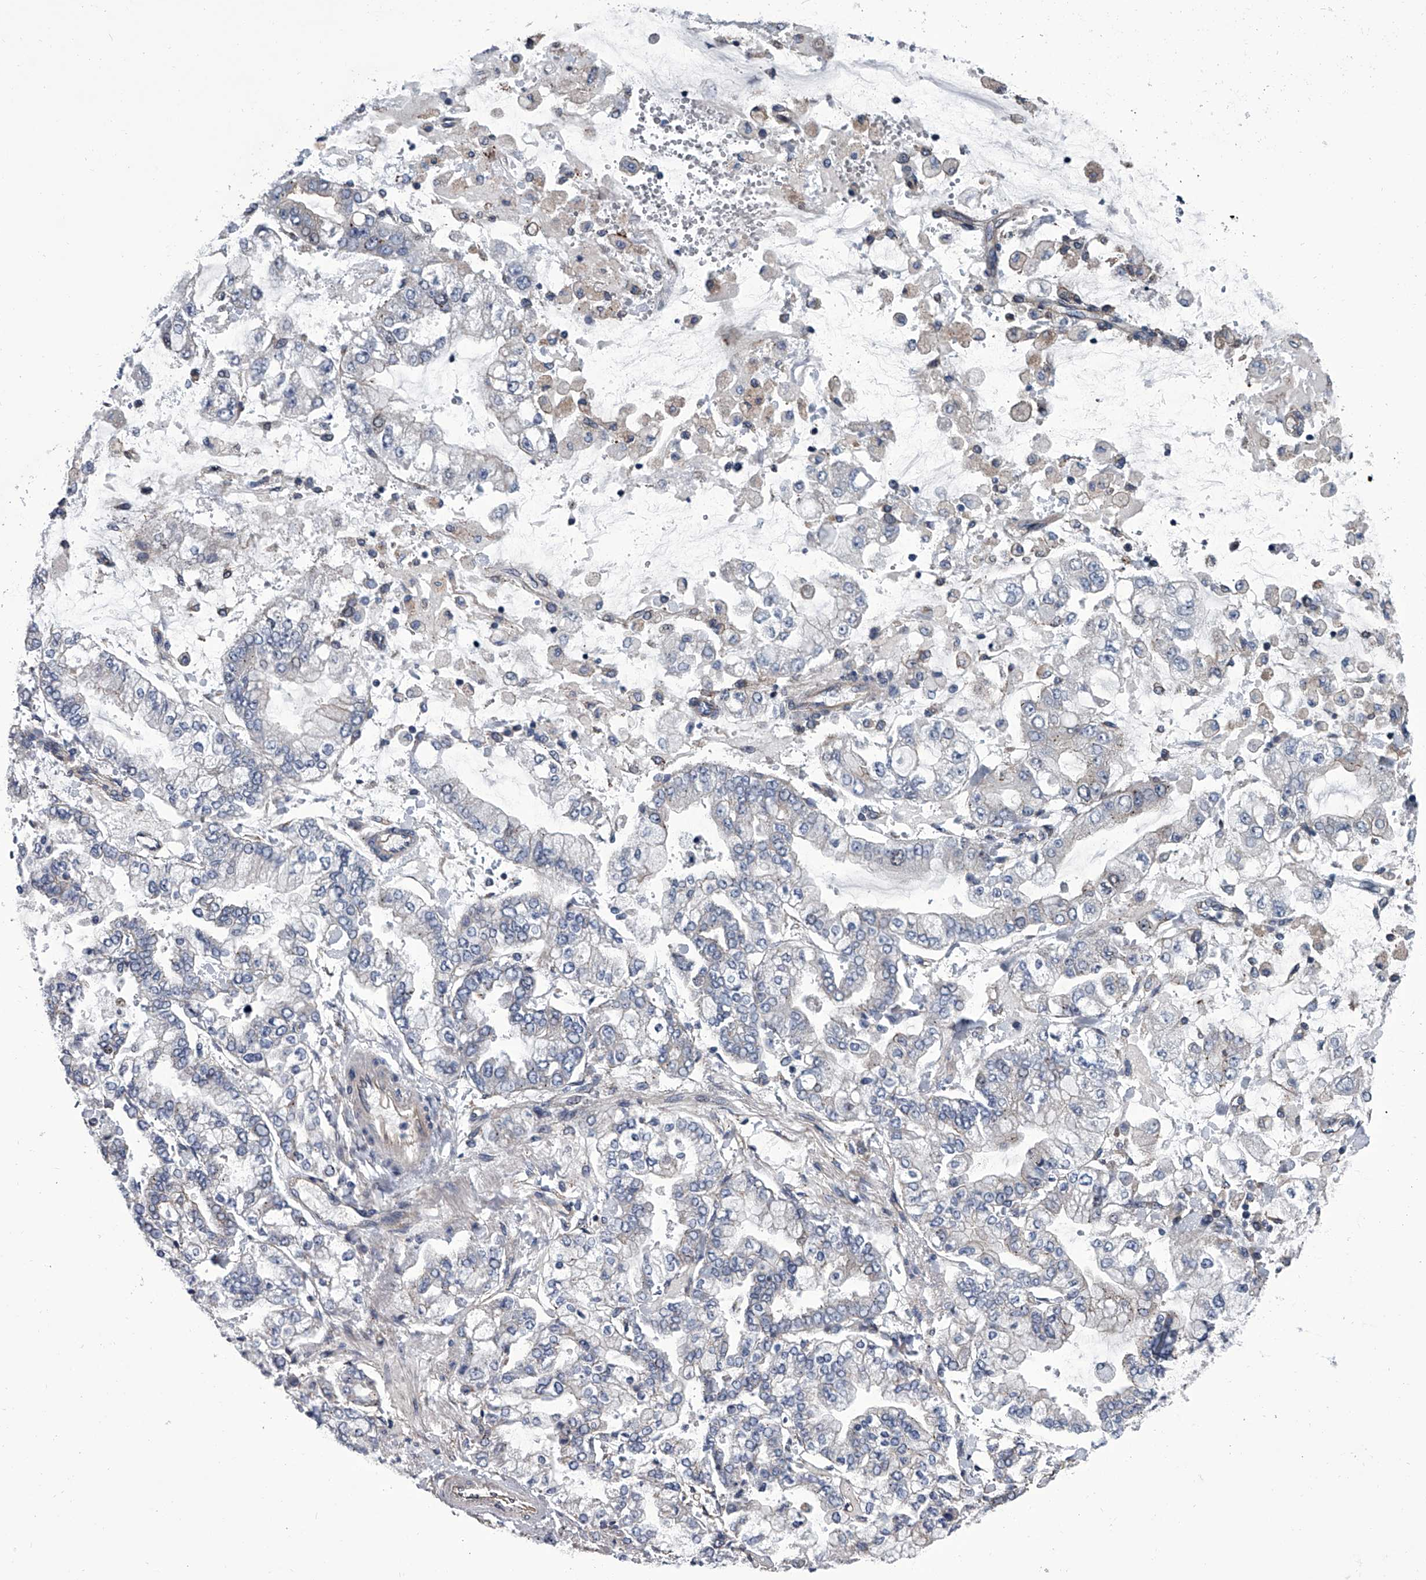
{"staining": {"intensity": "negative", "quantity": "none", "location": "none"}, "tissue": "stomach cancer", "cell_type": "Tumor cells", "image_type": "cancer", "snomed": [{"axis": "morphology", "description": "Normal tissue, NOS"}, {"axis": "morphology", "description": "Adenocarcinoma, NOS"}, {"axis": "topography", "description": "Stomach, upper"}, {"axis": "topography", "description": "Stomach"}], "caption": "This is an immunohistochemistry (IHC) histopathology image of human stomach adenocarcinoma. There is no staining in tumor cells.", "gene": "ABCG1", "patient": {"sex": "male", "age": 76}}